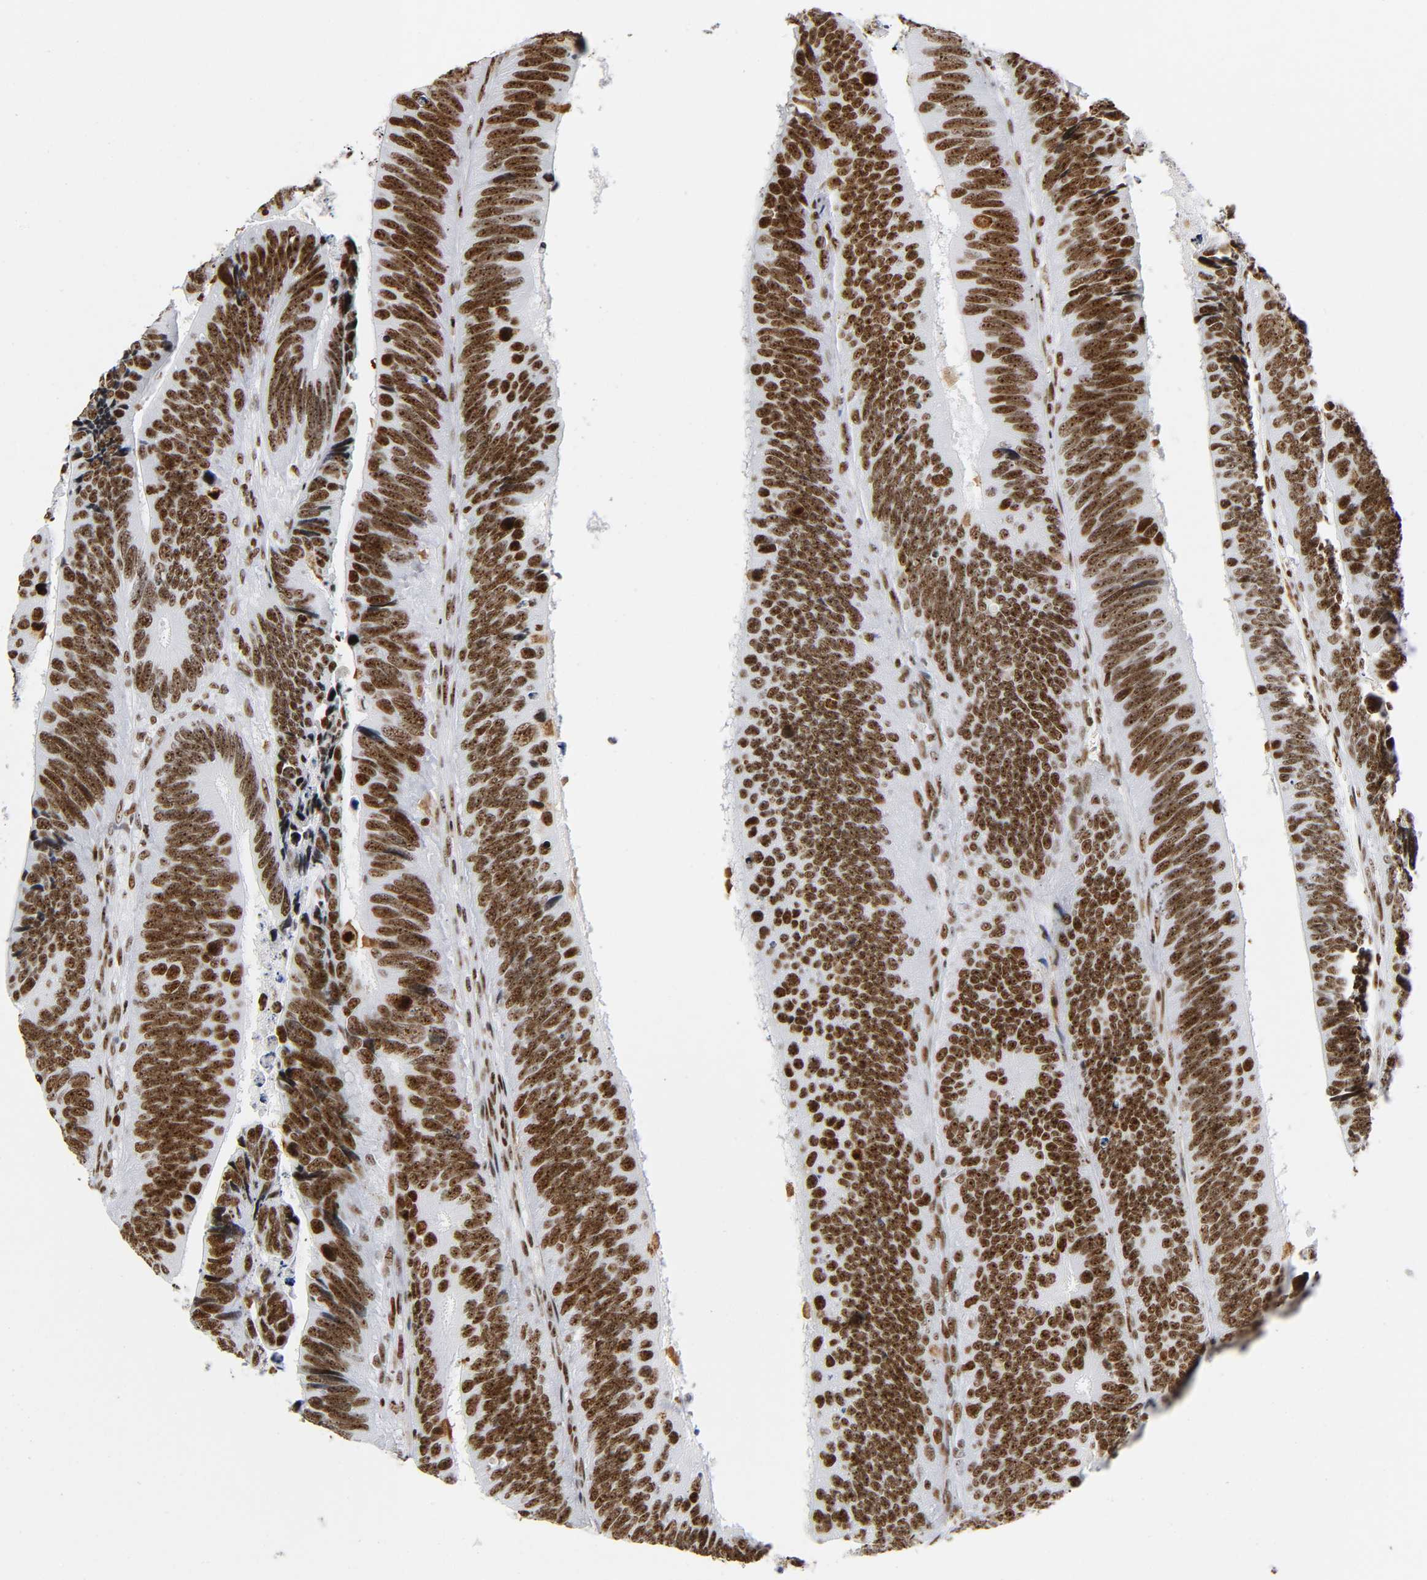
{"staining": {"intensity": "strong", "quantity": ">75%", "location": "nuclear"}, "tissue": "colorectal cancer", "cell_type": "Tumor cells", "image_type": "cancer", "snomed": [{"axis": "morphology", "description": "Adenocarcinoma, NOS"}, {"axis": "topography", "description": "Colon"}], "caption": "About >75% of tumor cells in human adenocarcinoma (colorectal) display strong nuclear protein staining as visualized by brown immunohistochemical staining.", "gene": "UBTF", "patient": {"sex": "male", "age": 72}}